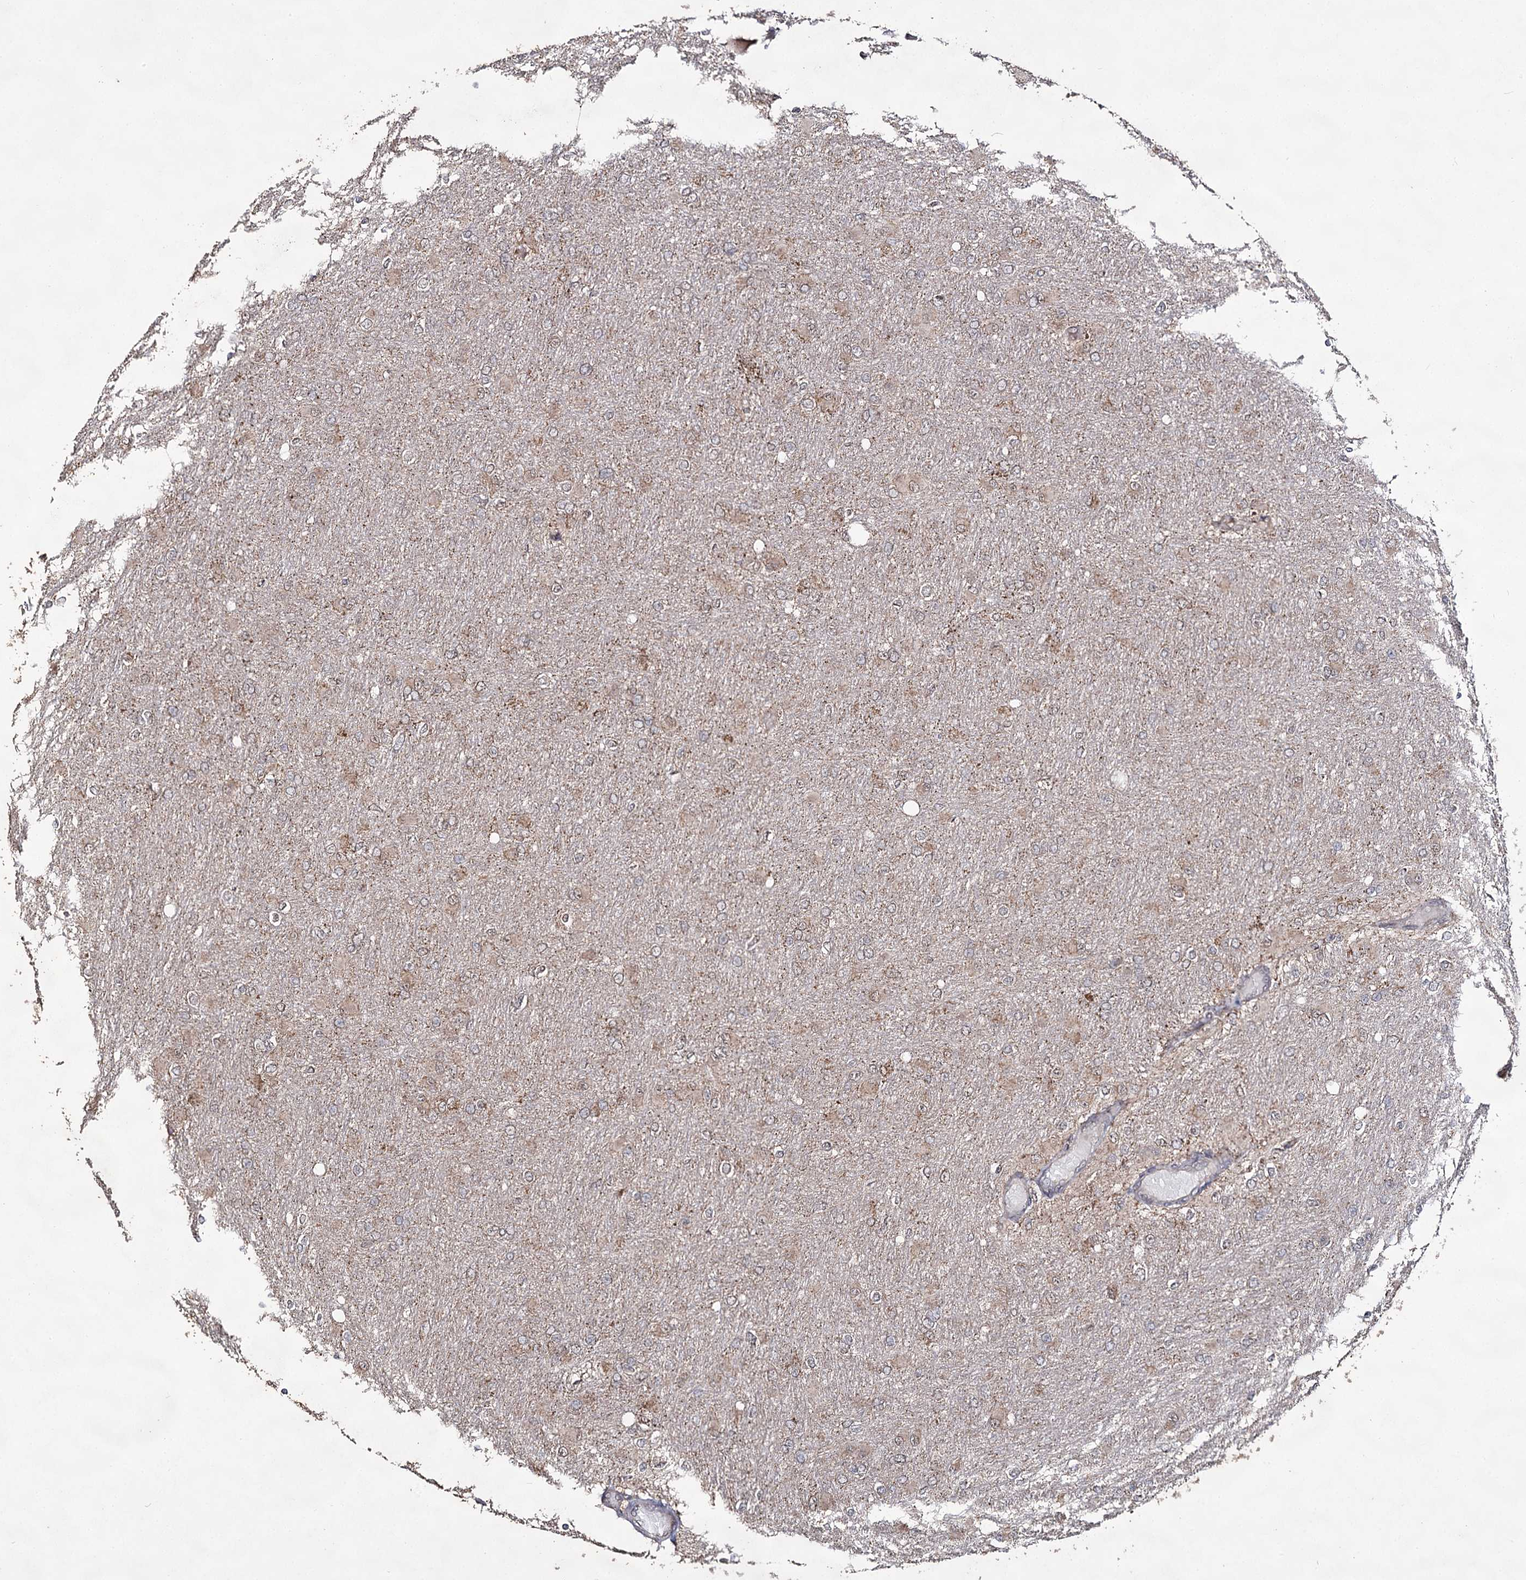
{"staining": {"intensity": "weak", "quantity": "25%-75%", "location": "cytoplasmic/membranous"}, "tissue": "glioma", "cell_type": "Tumor cells", "image_type": "cancer", "snomed": [{"axis": "morphology", "description": "Glioma, malignant, High grade"}, {"axis": "topography", "description": "Cerebral cortex"}], "caption": "The histopathology image displays a brown stain indicating the presence of a protein in the cytoplasmic/membranous of tumor cells in glioma.", "gene": "ACTR6", "patient": {"sex": "female", "age": 36}}